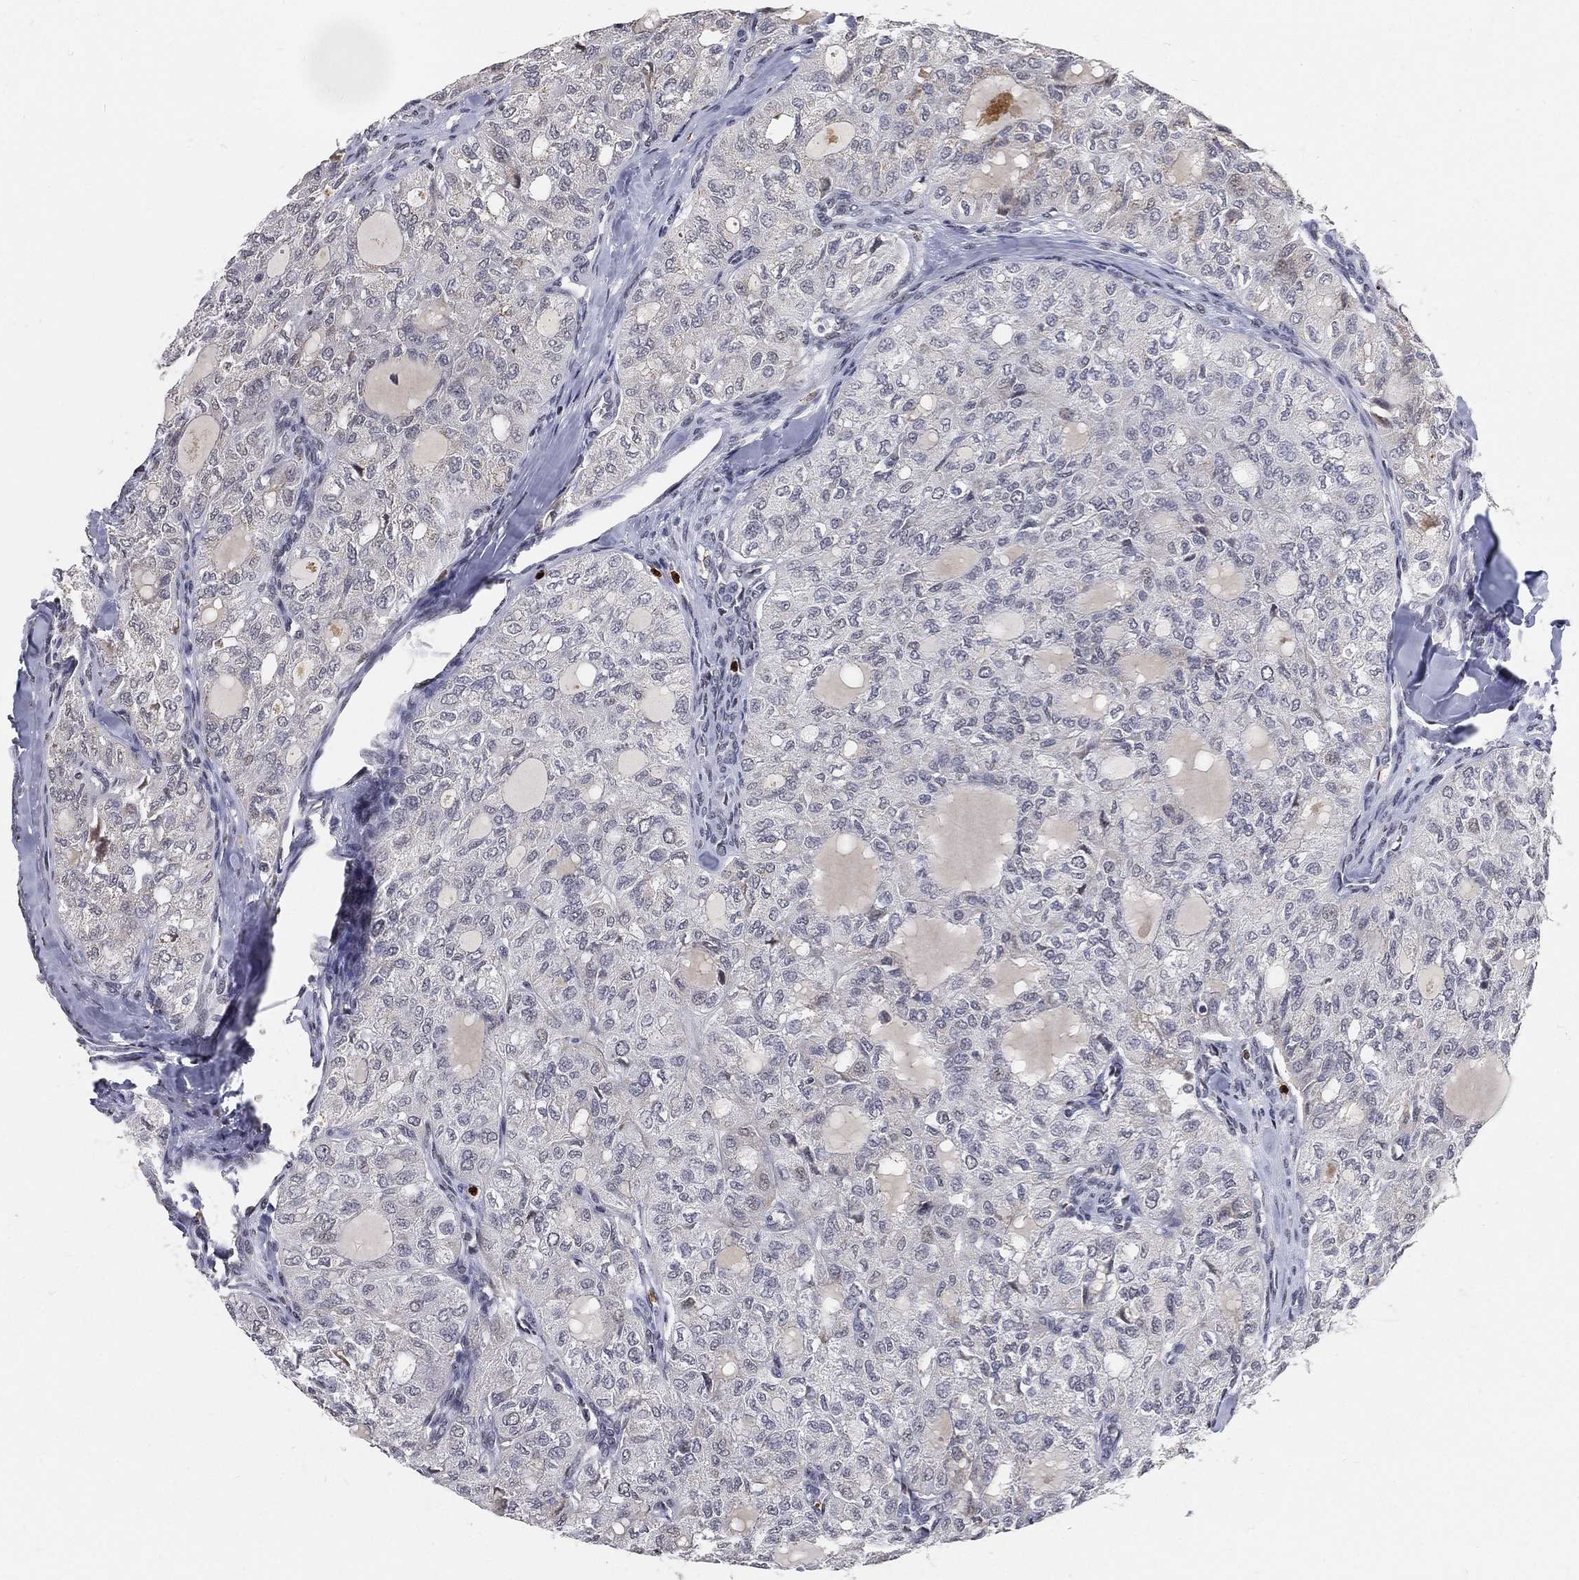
{"staining": {"intensity": "negative", "quantity": "none", "location": "none"}, "tissue": "thyroid cancer", "cell_type": "Tumor cells", "image_type": "cancer", "snomed": [{"axis": "morphology", "description": "Follicular adenoma carcinoma, NOS"}, {"axis": "topography", "description": "Thyroid gland"}], "caption": "Immunohistochemical staining of thyroid cancer (follicular adenoma carcinoma) demonstrates no significant staining in tumor cells.", "gene": "ARG1", "patient": {"sex": "male", "age": 75}}